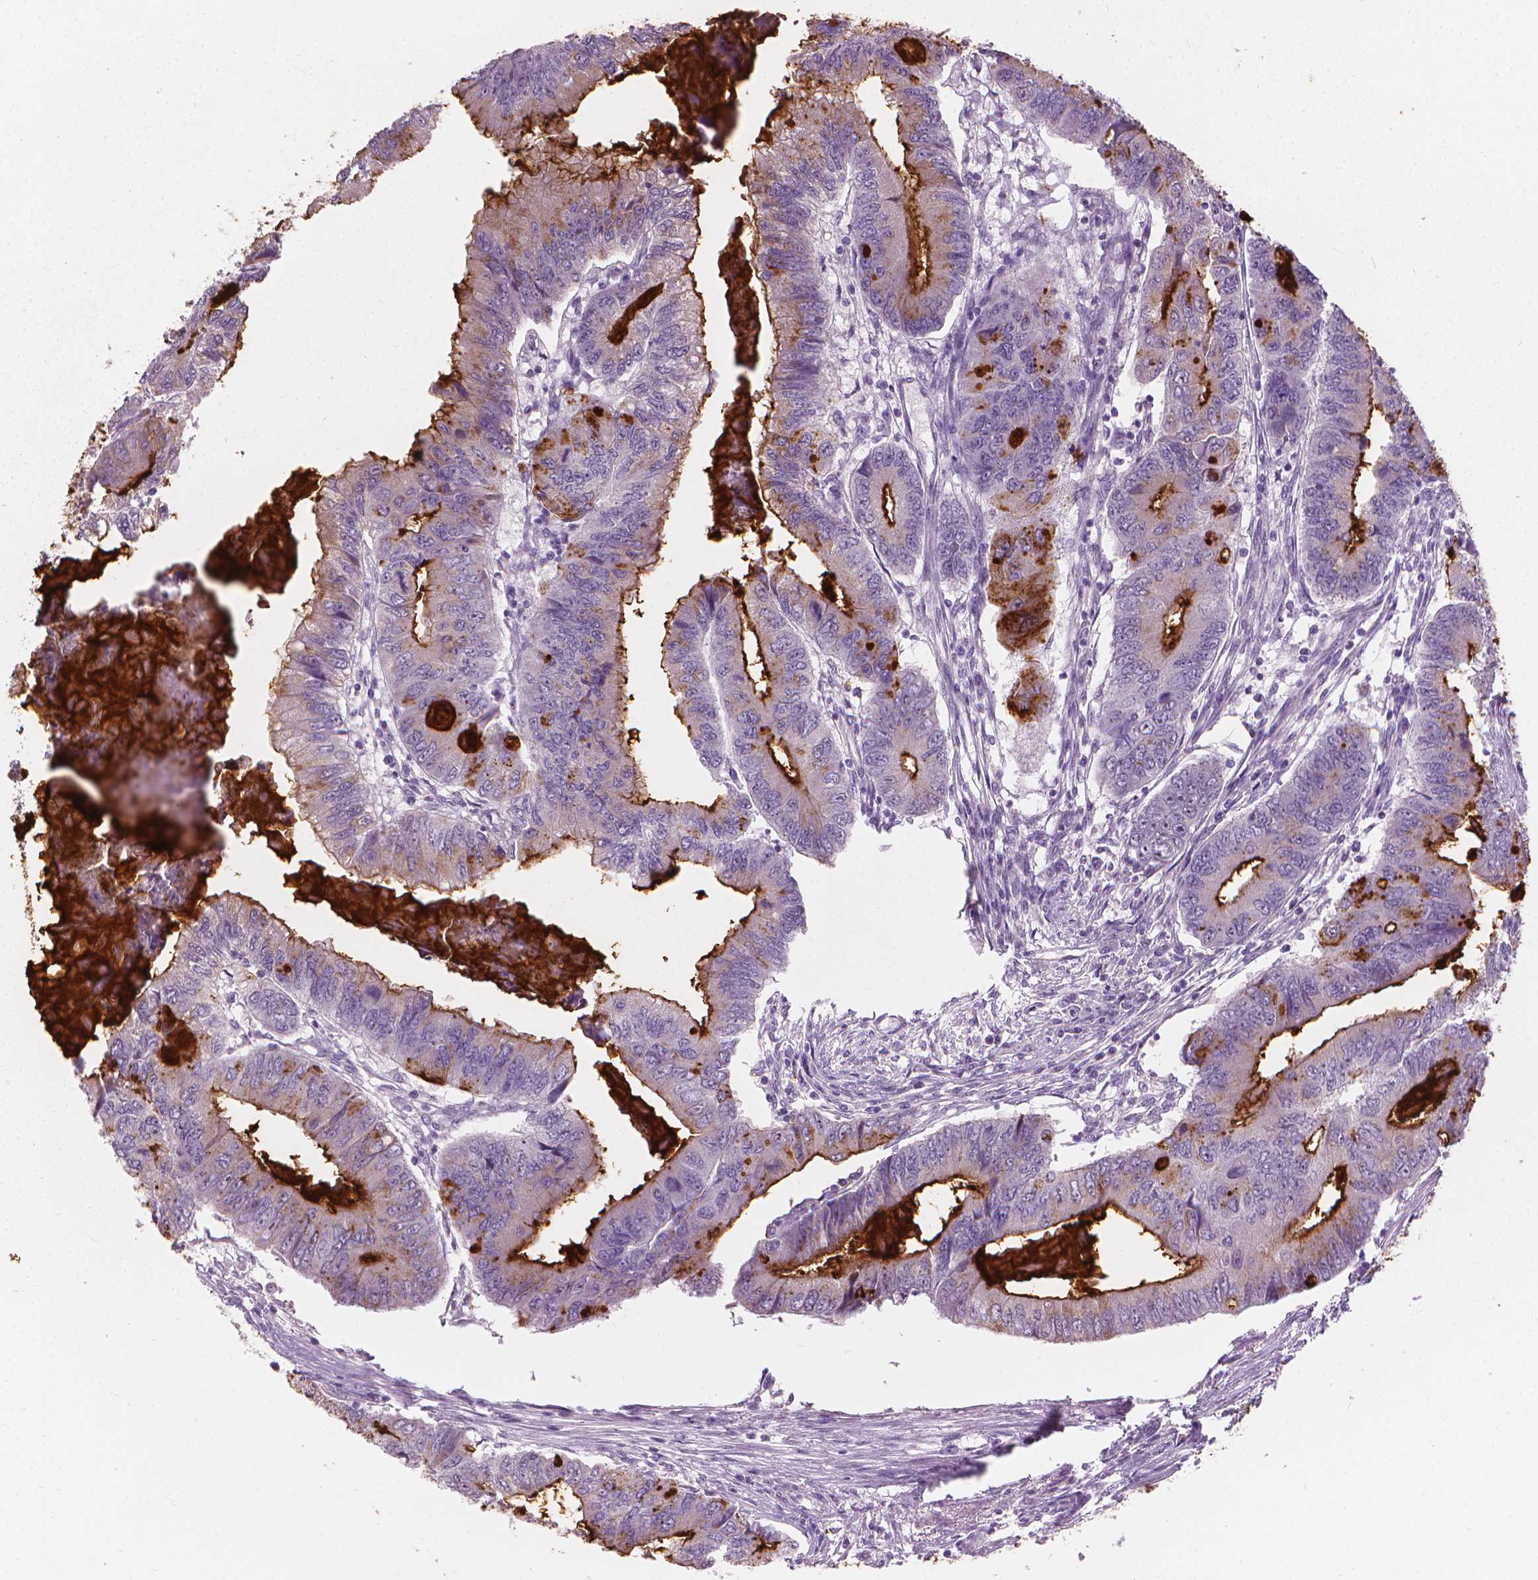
{"staining": {"intensity": "strong", "quantity": "<25%", "location": "cytoplasmic/membranous"}, "tissue": "colorectal cancer", "cell_type": "Tumor cells", "image_type": "cancer", "snomed": [{"axis": "morphology", "description": "Adenocarcinoma, NOS"}, {"axis": "topography", "description": "Colon"}], "caption": "Human colorectal cancer (adenocarcinoma) stained for a protein (brown) displays strong cytoplasmic/membranous positive positivity in about <25% of tumor cells.", "gene": "GPRC5A", "patient": {"sex": "male", "age": 53}}